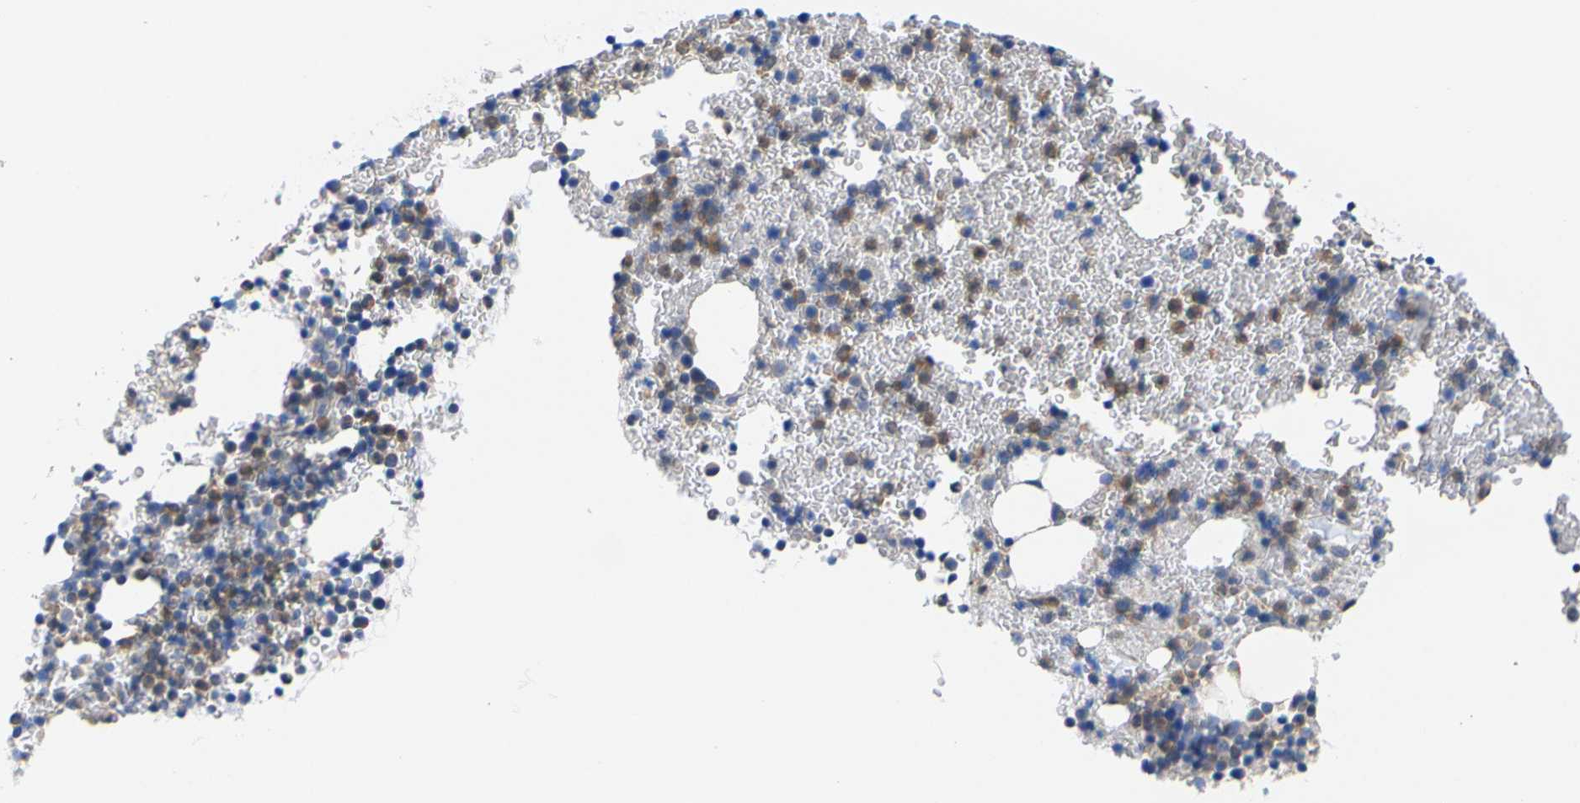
{"staining": {"intensity": "moderate", "quantity": "25%-75%", "location": "cytoplasmic/membranous"}, "tissue": "bone marrow", "cell_type": "Hematopoietic cells", "image_type": "normal", "snomed": [{"axis": "morphology", "description": "Normal tissue, NOS"}, {"axis": "morphology", "description": "Inflammation, NOS"}, {"axis": "topography", "description": "Bone marrow"}], "caption": "Immunohistochemistry (IHC) image of normal human bone marrow stained for a protein (brown), which demonstrates medium levels of moderate cytoplasmic/membranous staining in approximately 25%-75% of hematopoietic cells.", "gene": "USH1C", "patient": {"sex": "female", "age": 17}}